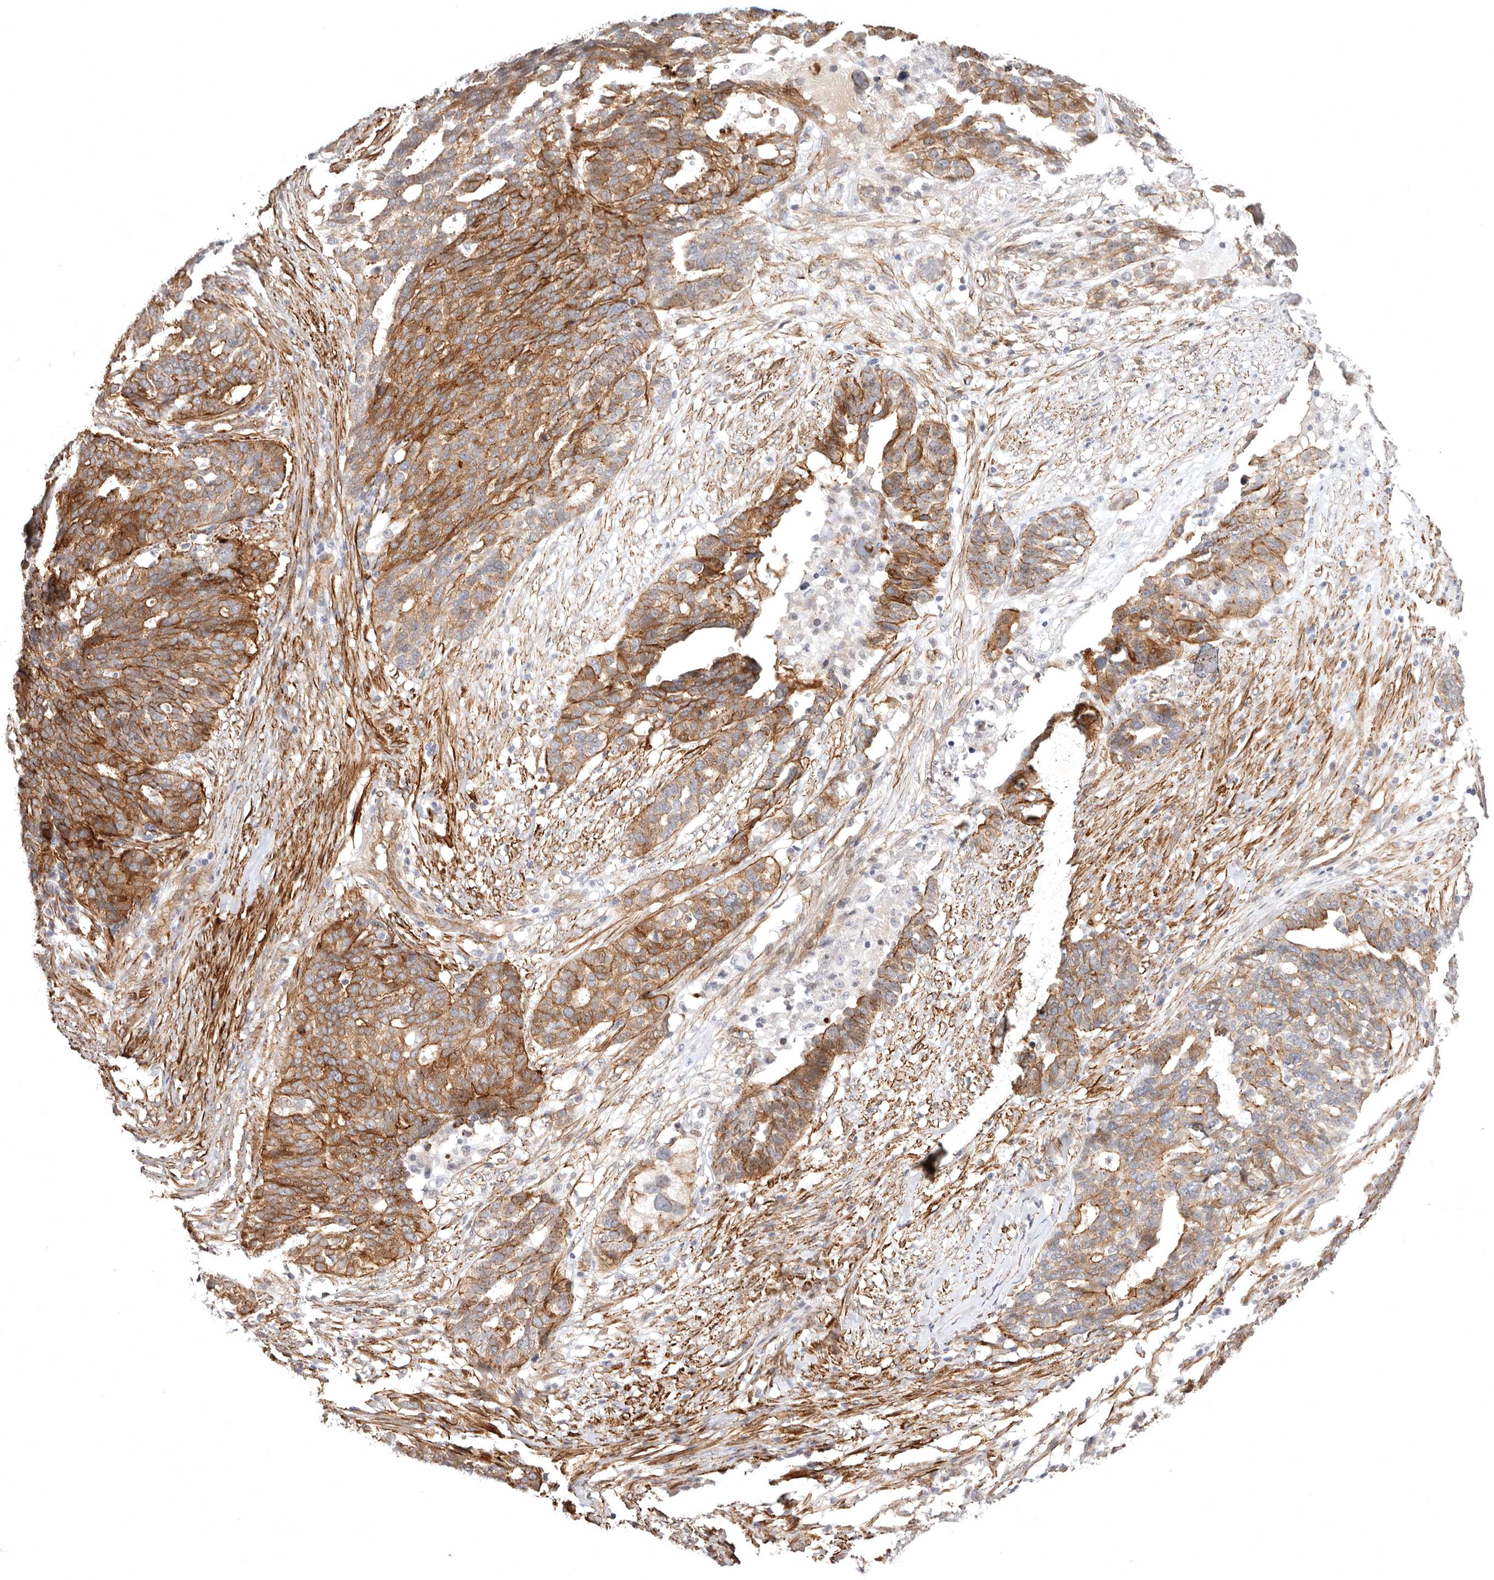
{"staining": {"intensity": "moderate", "quantity": ">75%", "location": "cytoplasmic/membranous"}, "tissue": "ovarian cancer", "cell_type": "Tumor cells", "image_type": "cancer", "snomed": [{"axis": "morphology", "description": "Cystadenocarcinoma, serous, NOS"}, {"axis": "topography", "description": "Ovary"}], "caption": "Immunohistochemical staining of human serous cystadenocarcinoma (ovarian) exhibits medium levels of moderate cytoplasmic/membranous protein positivity in about >75% of tumor cells. The protein is shown in brown color, while the nuclei are stained blue.", "gene": "SZT2", "patient": {"sex": "female", "age": 59}}